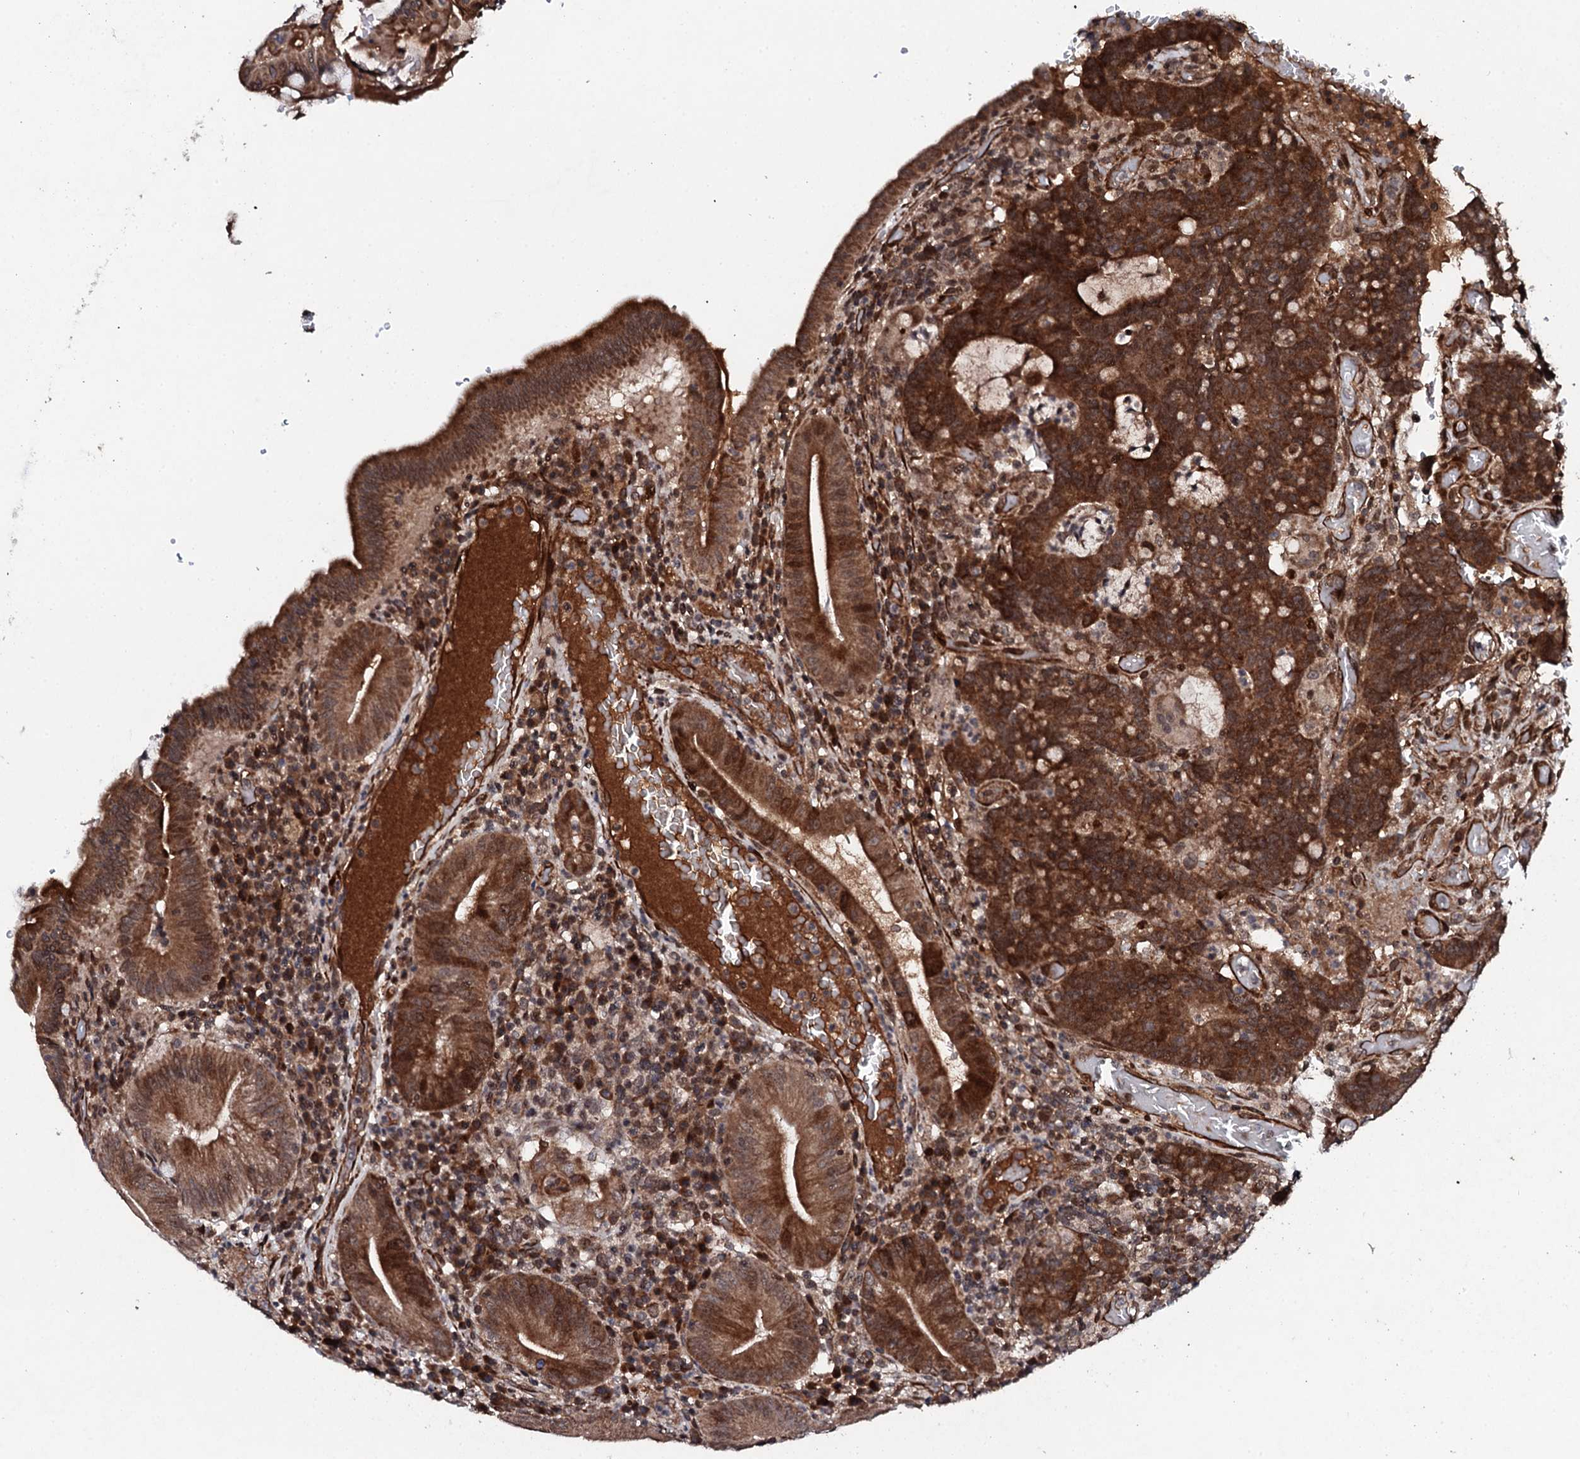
{"staining": {"intensity": "strong", "quantity": ">75%", "location": "cytoplasmic/membranous"}, "tissue": "colorectal cancer", "cell_type": "Tumor cells", "image_type": "cancer", "snomed": [{"axis": "morphology", "description": "Normal tissue, NOS"}, {"axis": "morphology", "description": "Adenocarcinoma, NOS"}, {"axis": "topography", "description": "Colon"}], "caption": "A micrograph of human colorectal adenocarcinoma stained for a protein shows strong cytoplasmic/membranous brown staining in tumor cells.", "gene": "FAM111A", "patient": {"sex": "female", "age": 75}}